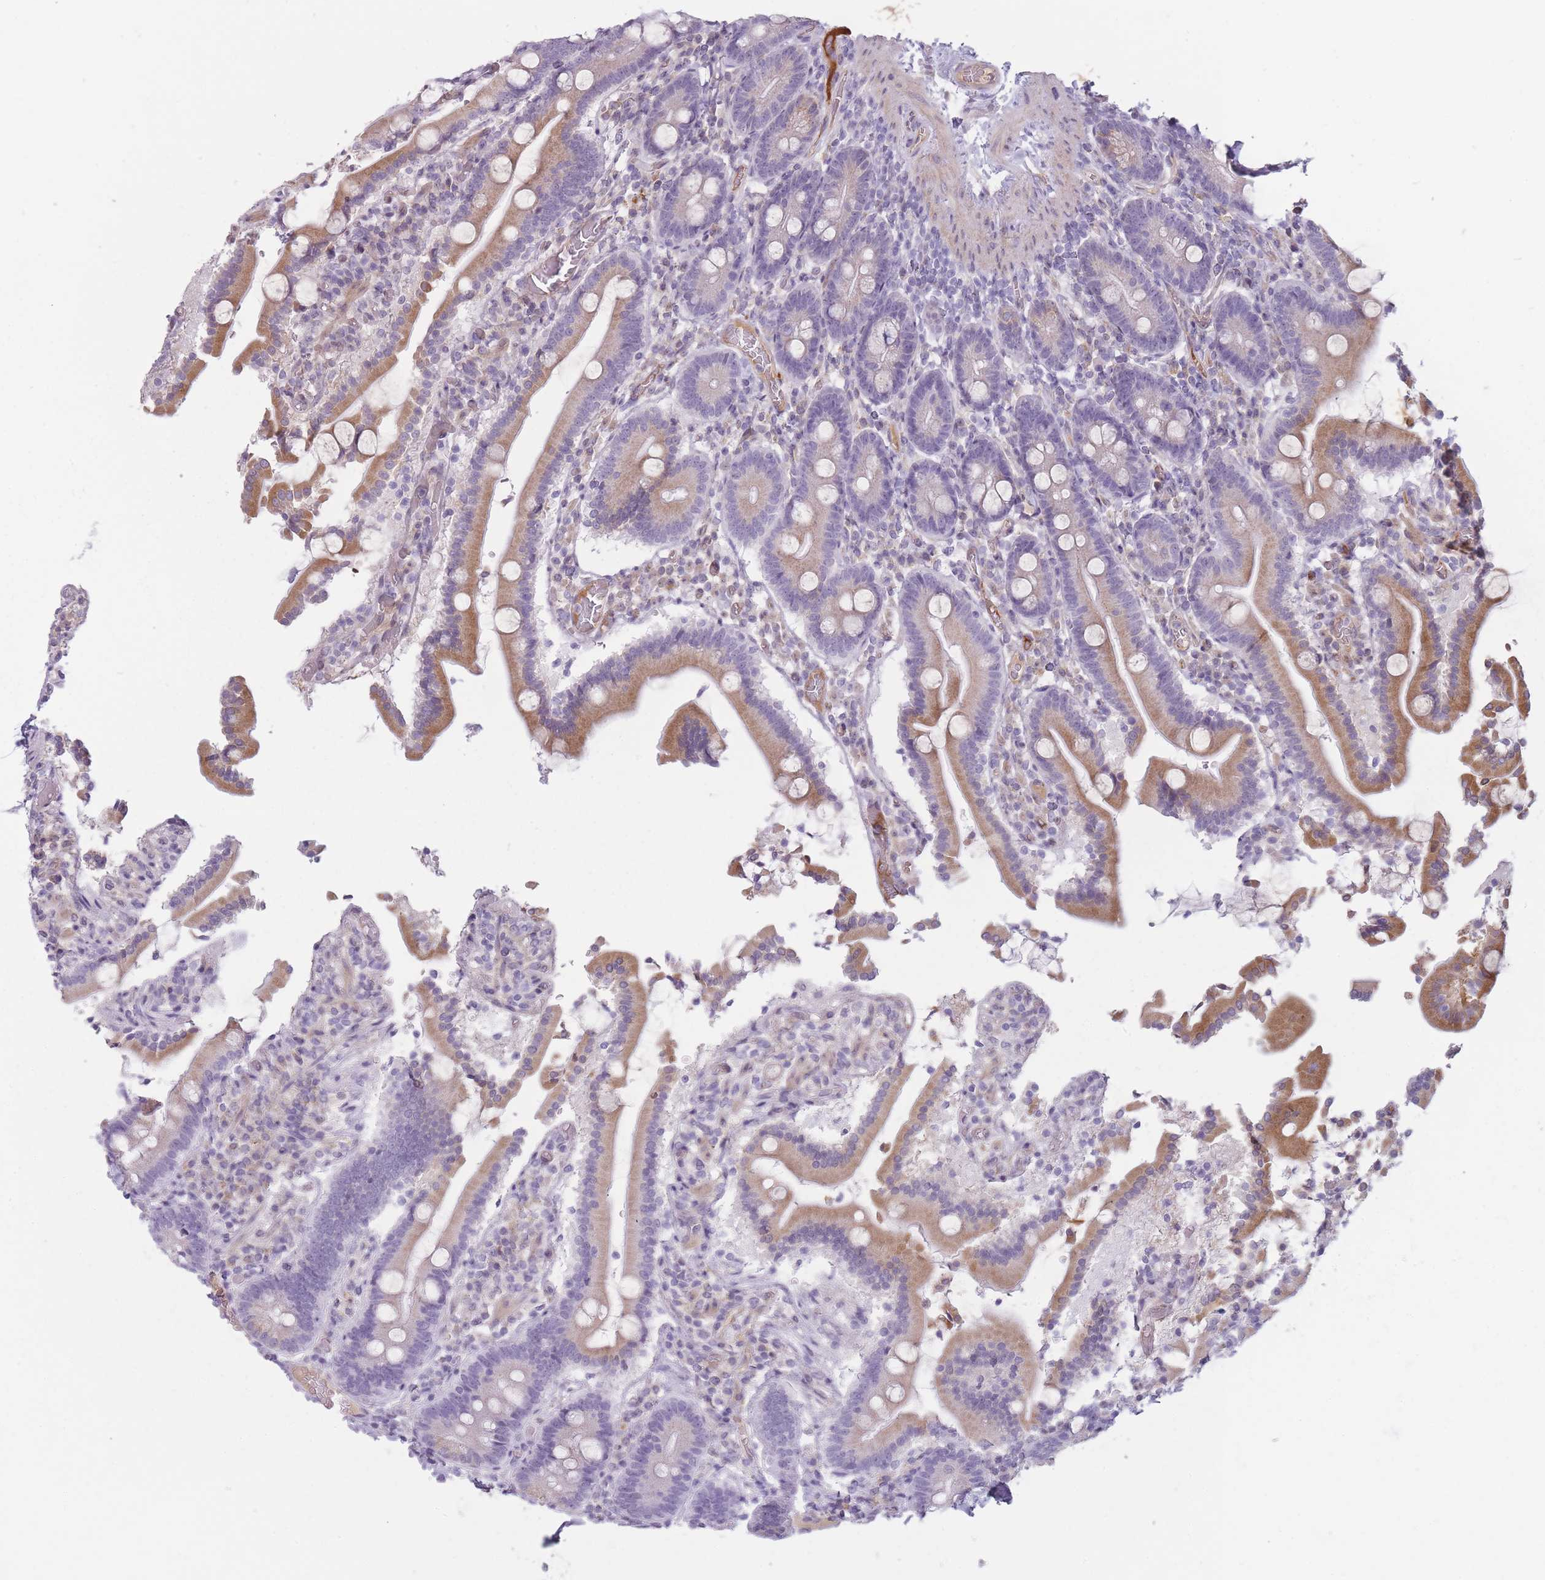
{"staining": {"intensity": "moderate", "quantity": "25%-75%", "location": "cytoplasmic/membranous"}, "tissue": "duodenum", "cell_type": "Glandular cells", "image_type": "normal", "snomed": [{"axis": "morphology", "description": "Normal tissue, NOS"}, {"axis": "topography", "description": "Duodenum"}], "caption": "A brown stain highlights moderate cytoplasmic/membranous expression of a protein in glandular cells of benign human duodenum. Using DAB (brown) and hematoxylin (blue) stains, captured at high magnification using brightfield microscopy.", "gene": "PGRMC2", "patient": {"sex": "male", "age": 55}}